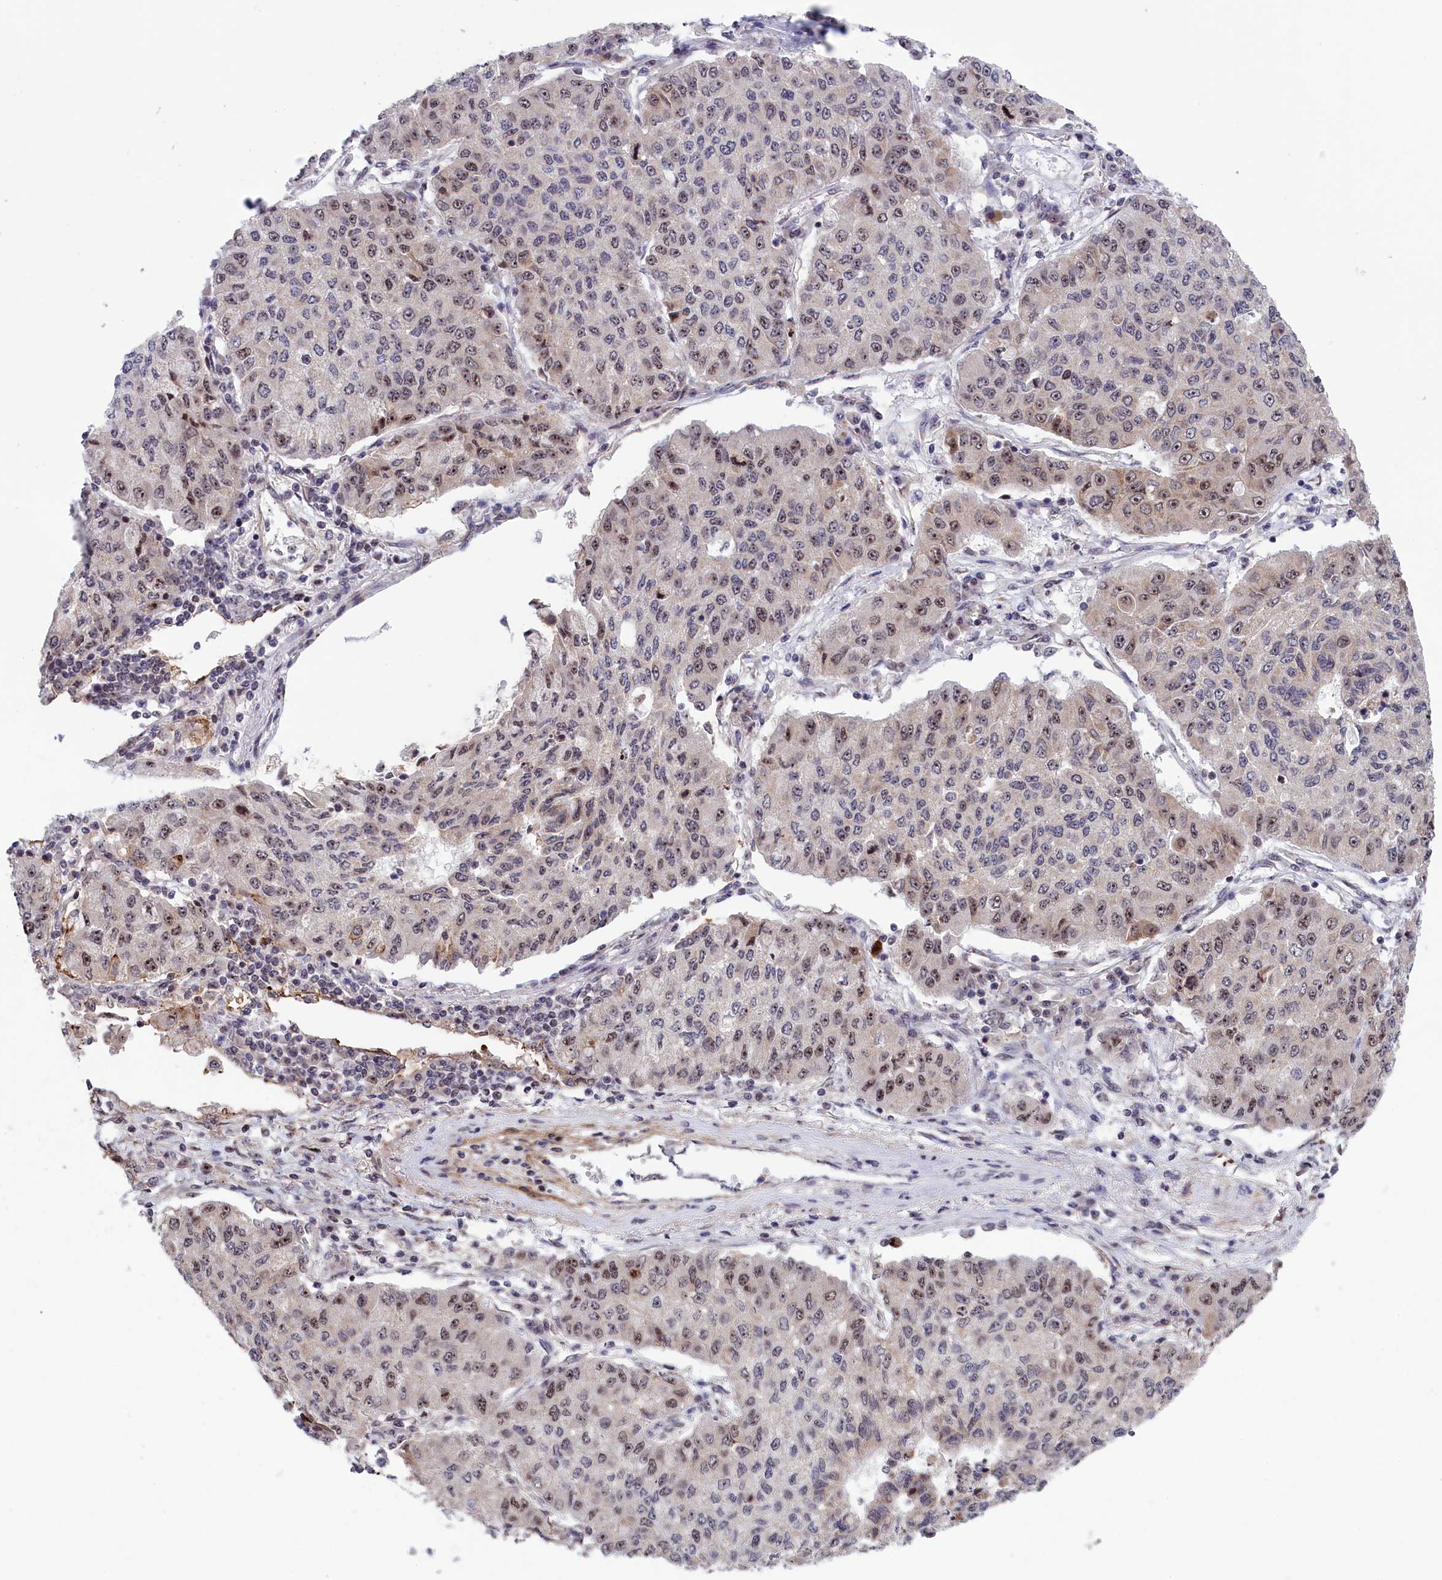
{"staining": {"intensity": "moderate", "quantity": "25%-75%", "location": "nuclear"}, "tissue": "lung cancer", "cell_type": "Tumor cells", "image_type": "cancer", "snomed": [{"axis": "morphology", "description": "Squamous cell carcinoma, NOS"}, {"axis": "topography", "description": "Lung"}], "caption": "Immunohistochemical staining of human lung cancer shows moderate nuclear protein positivity in about 25%-75% of tumor cells. The protein is stained brown, and the nuclei are stained in blue (DAB IHC with brightfield microscopy, high magnification).", "gene": "PPAN", "patient": {"sex": "male", "age": 74}}